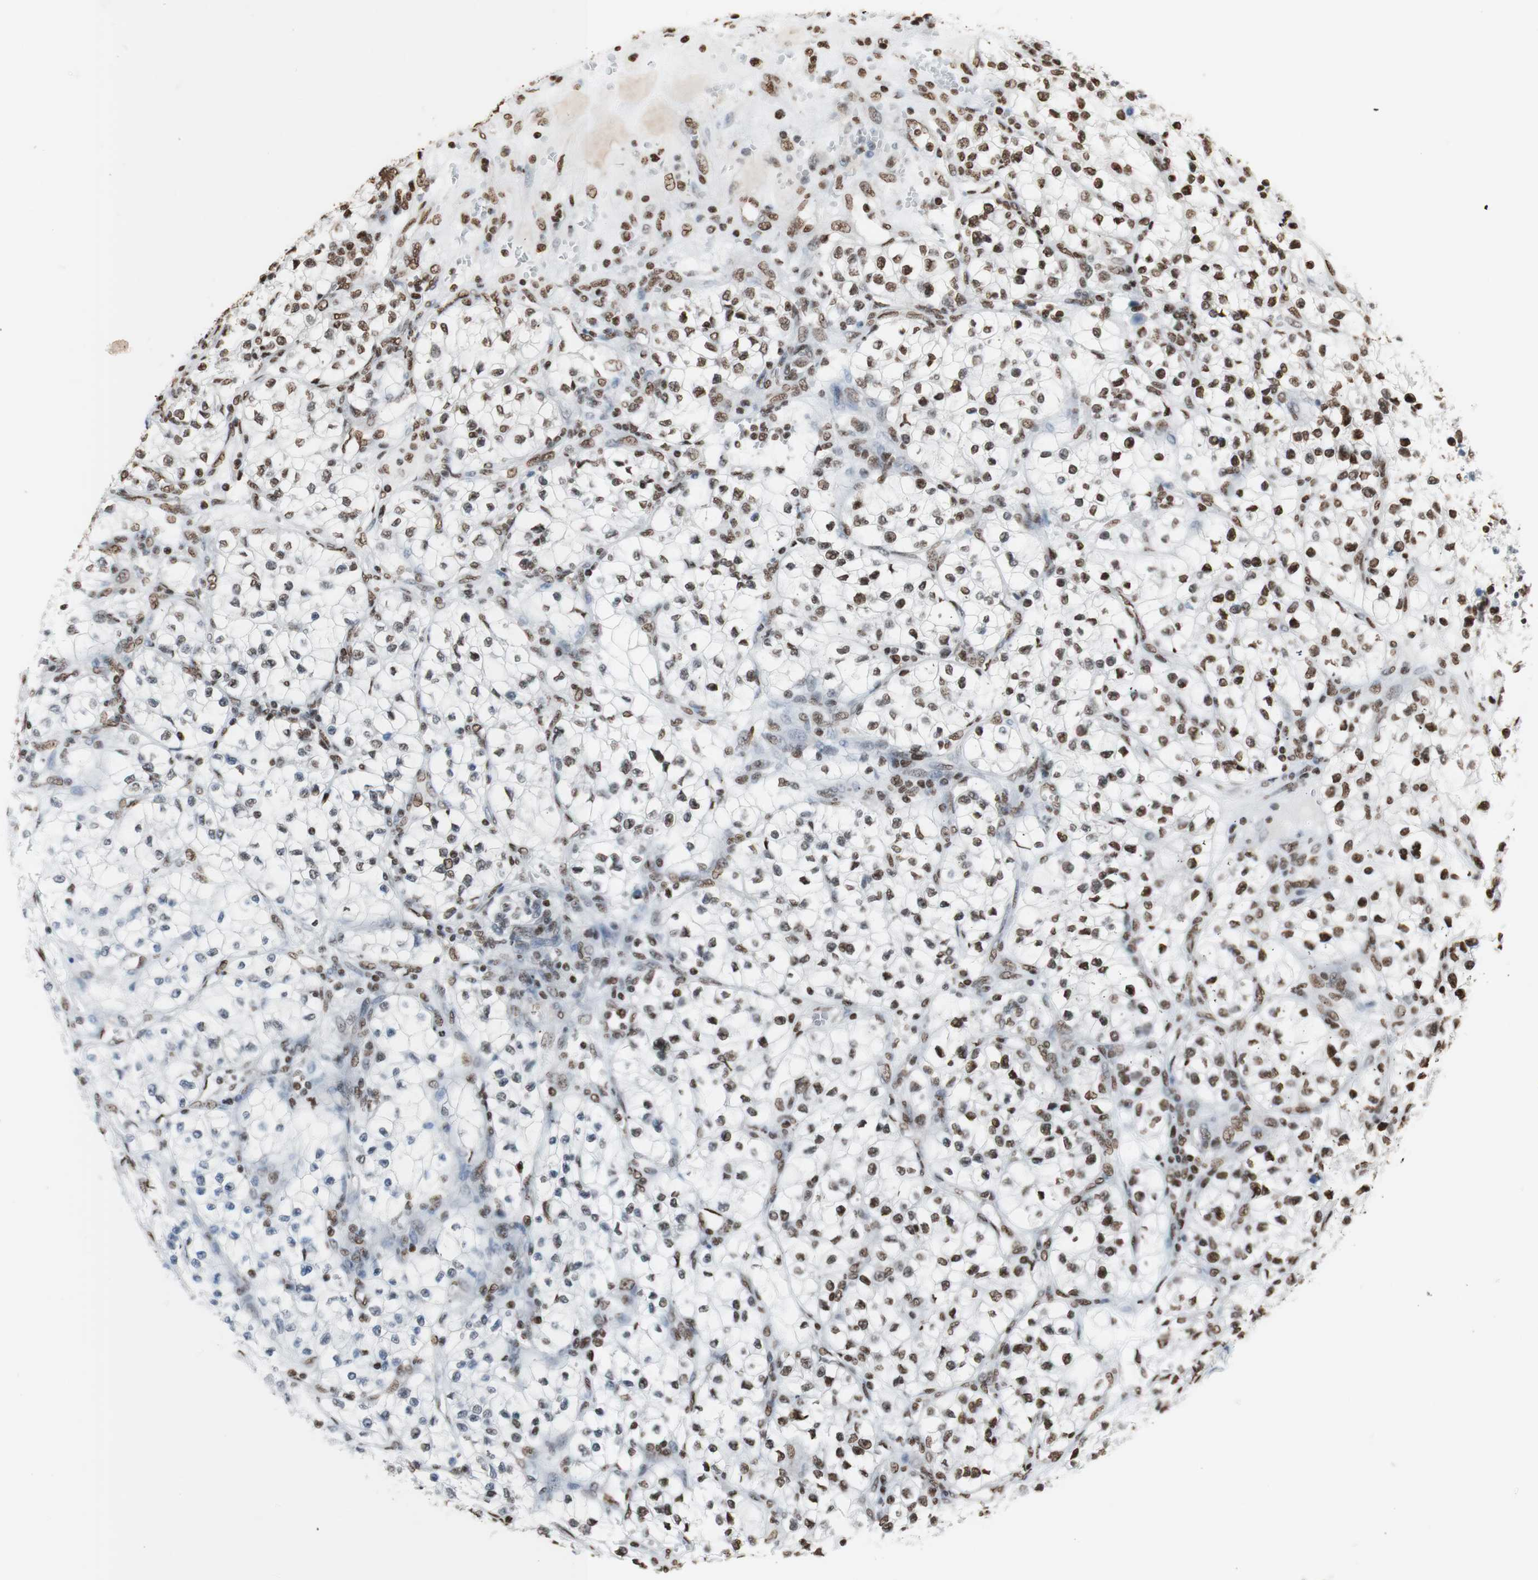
{"staining": {"intensity": "moderate", "quantity": "25%-75%", "location": "nuclear"}, "tissue": "renal cancer", "cell_type": "Tumor cells", "image_type": "cancer", "snomed": [{"axis": "morphology", "description": "Adenocarcinoma, NOS"}, {"axis": "topography", "description": "Kidney"}], "caption": "Renal cancer (adenocarcinoma) stained with DAB (3,3'-diaminobenzidine) IHC exhibits medium levels of moderate nuclear expression in about 25%-75% of tumor cells. The staining is performed using DAB brown chromogen to label protein expression. The nuclei are counter-stained blue using hematoxylin.", "gene": "HNRNPA2B1", "patient": {"sex": "female", "age": 57}}